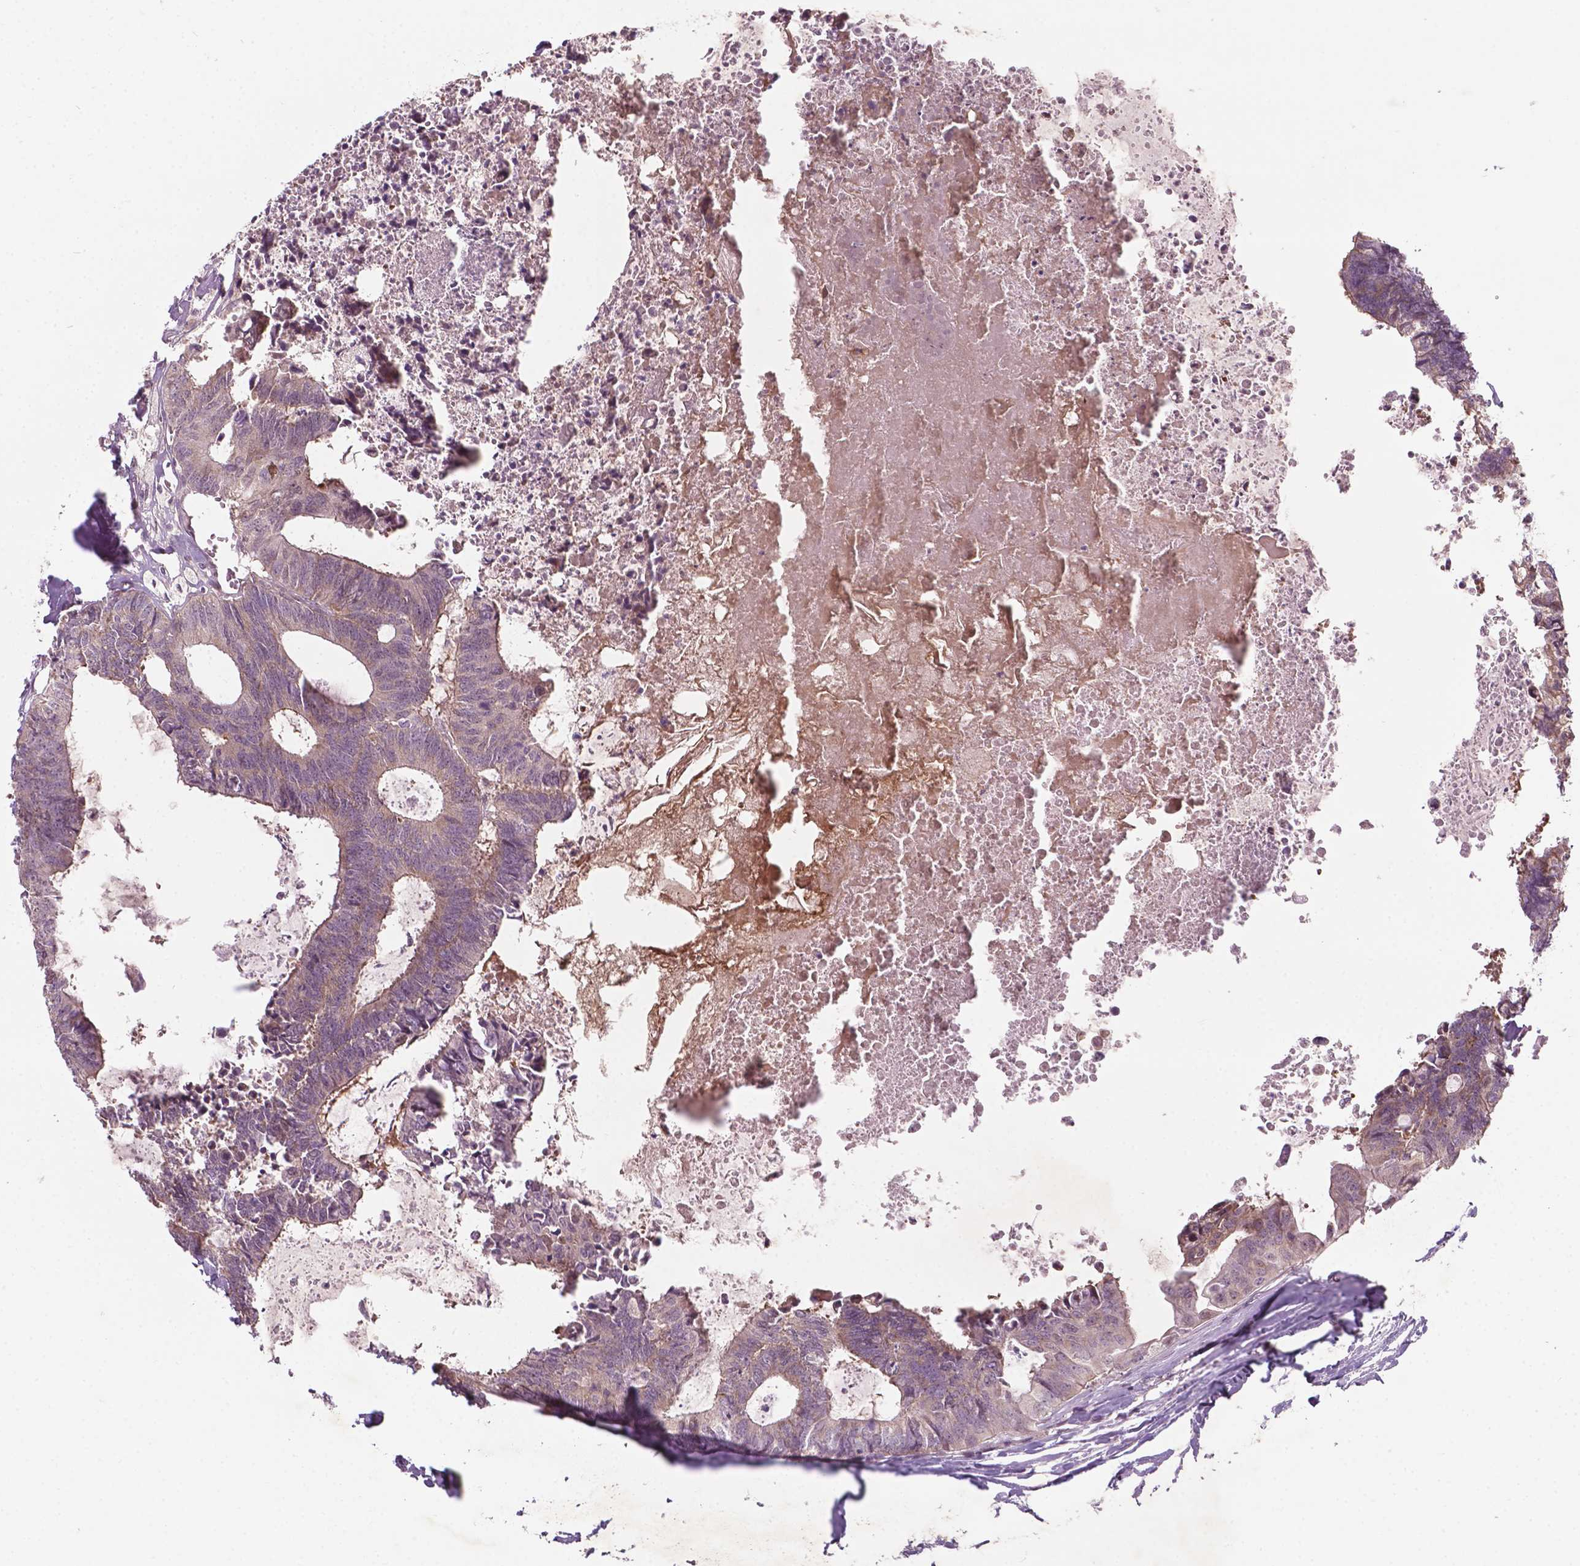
{"staining": {"intensity": "negative", "quantity": "none", "location": "none"}, "tissue": "colorectal cancer", "cell_type": "Tumor cells", "image_type": "cancer", "snomed": [{"axis": "morphology", "description": "Adenocarcinoma, NOS"}, {"axis": "topography", "description": "Colon"}, {"axis": "topography", "description": "Rectum"}], "caption": "Tumor cells show no significant protein expression in adenocarcinoma (colorectal). (DAB immunohistochemistry (IHC), high magnification).", "gene": "NFAT5", "patient": {"sex": "male", "age": 57}}